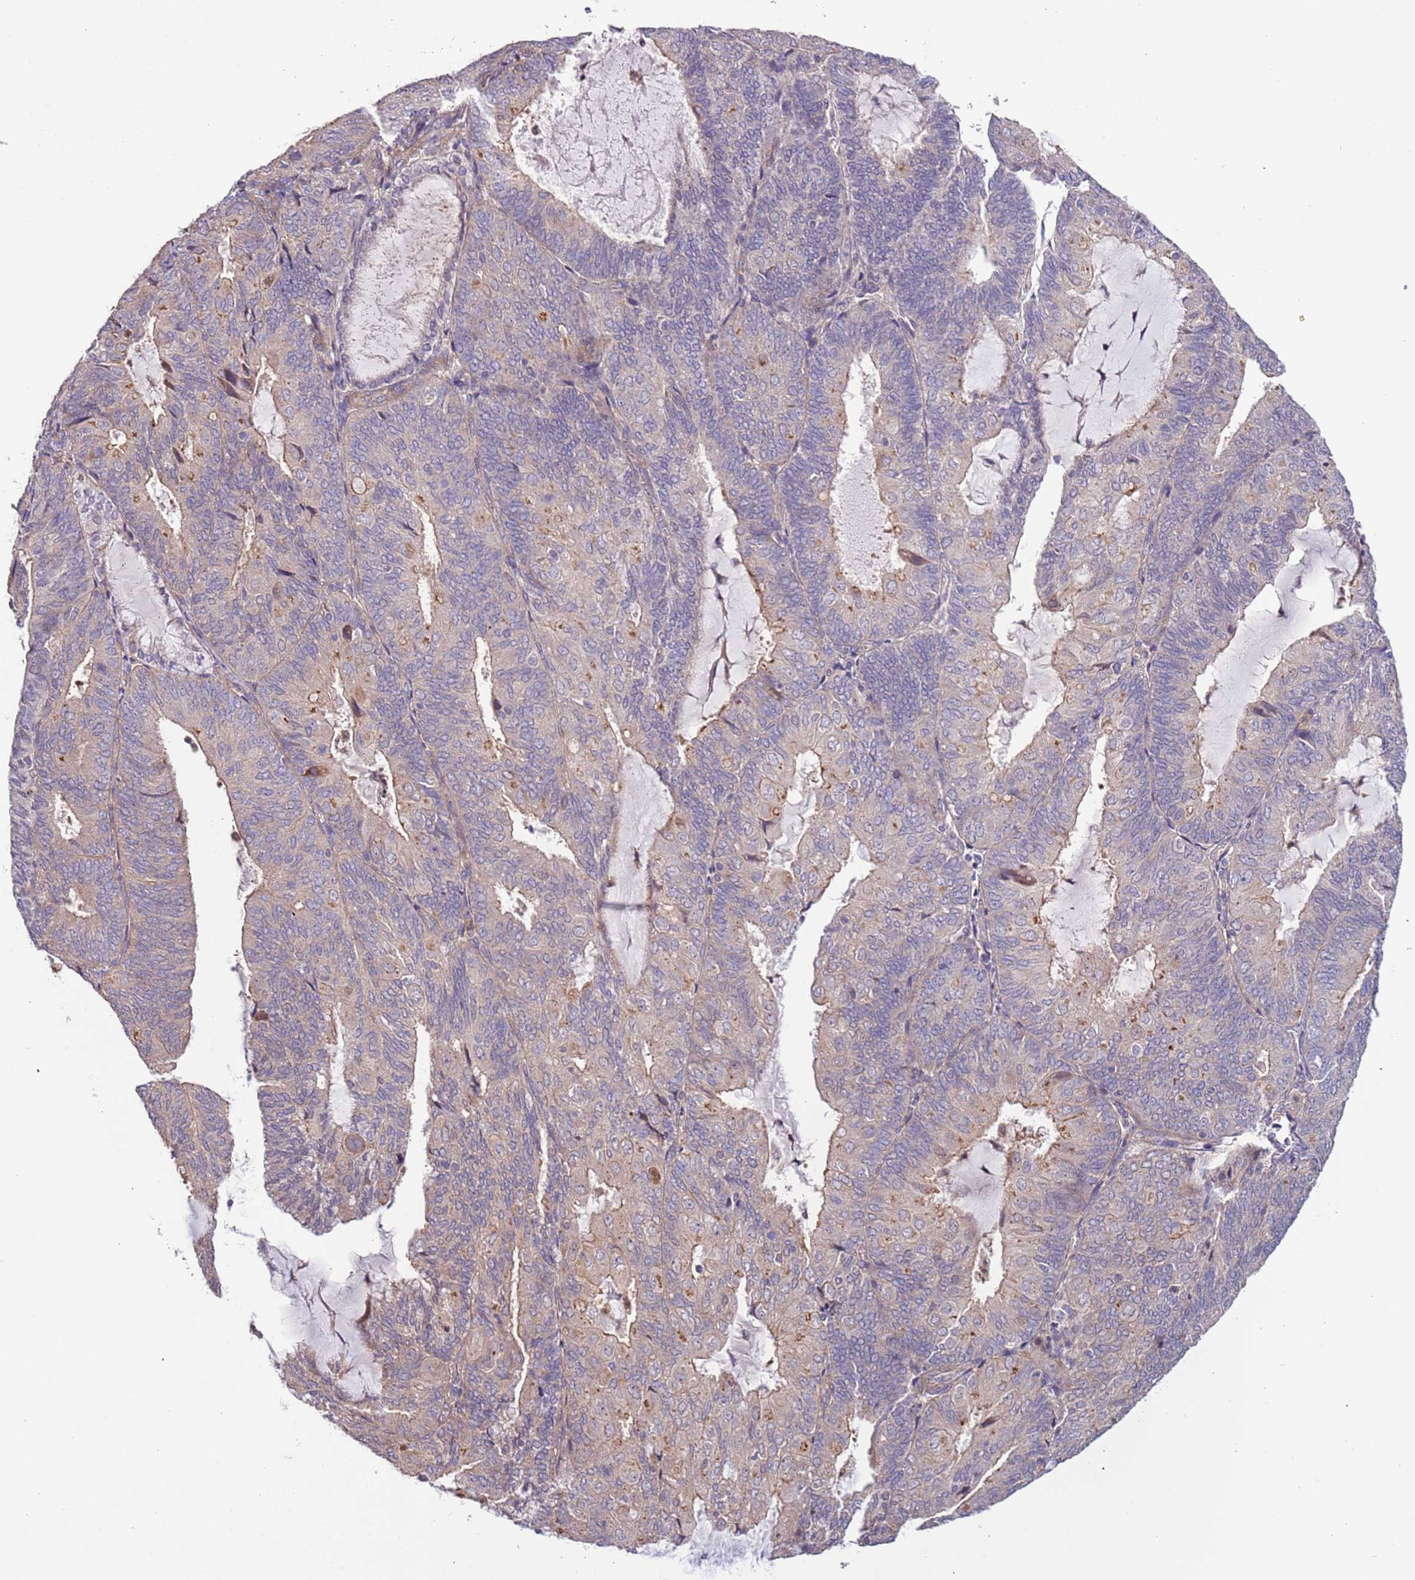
{"staining": {"intensity": "weak", "quantity": "<25%", "location": "cytoplasmic/membranous"}, "tissue": "endometrial cancer", "cell_type": "Tumor cells", "image_type": "cancer", "snomed": [{"axis": "morphology", "description": "Adenocarcinoma, NOS"}, {"axis": "topography", "description": "Endometrium"}], "caption": "The photomicrograph reveals no significant staining in tumor cells of endometrial cancer. (DAB IHC, high magnification).", "gene": "LAMB4", "patient": {"sex": "female", "age": 81}}